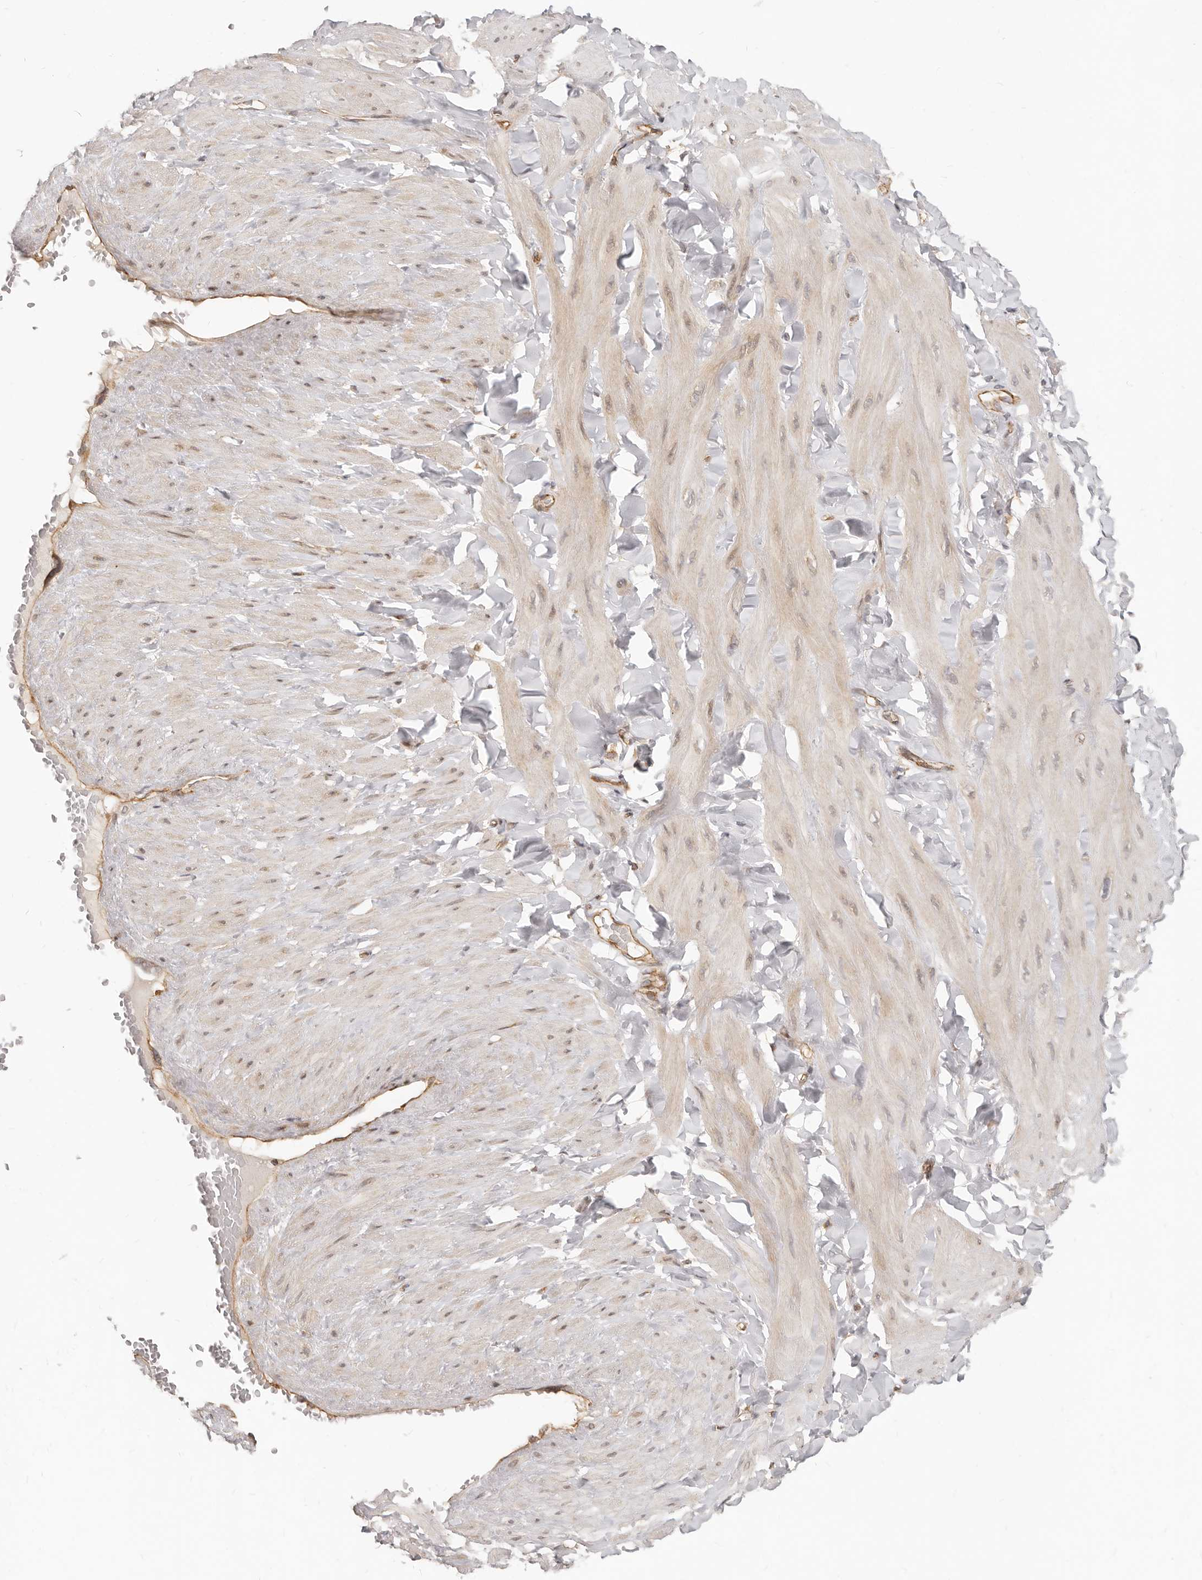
{"staining": {"intensity": "negative", "quantity": "none", "location": "none"}, "tissue": "adipose tissue", "cell_type": "Adipocytes", "image_type": "normal", "snomed": [{"axis": "morphology", "description": "Normal tissue, NOS"}, {"axis": "topography", "description": "Adipose tissue"}, {"axis": "topography", "description": "Vascular tissue"}, {"axis": "topography", "description": "Peripheral nerve tissue"}], "caption": "IHC photomicrograph of benign adipose tissue stained for a protein (brown), which shows no staining in adipocytes.", "gene": "USP49", "patient": {"sex": "male", "age": 25}}